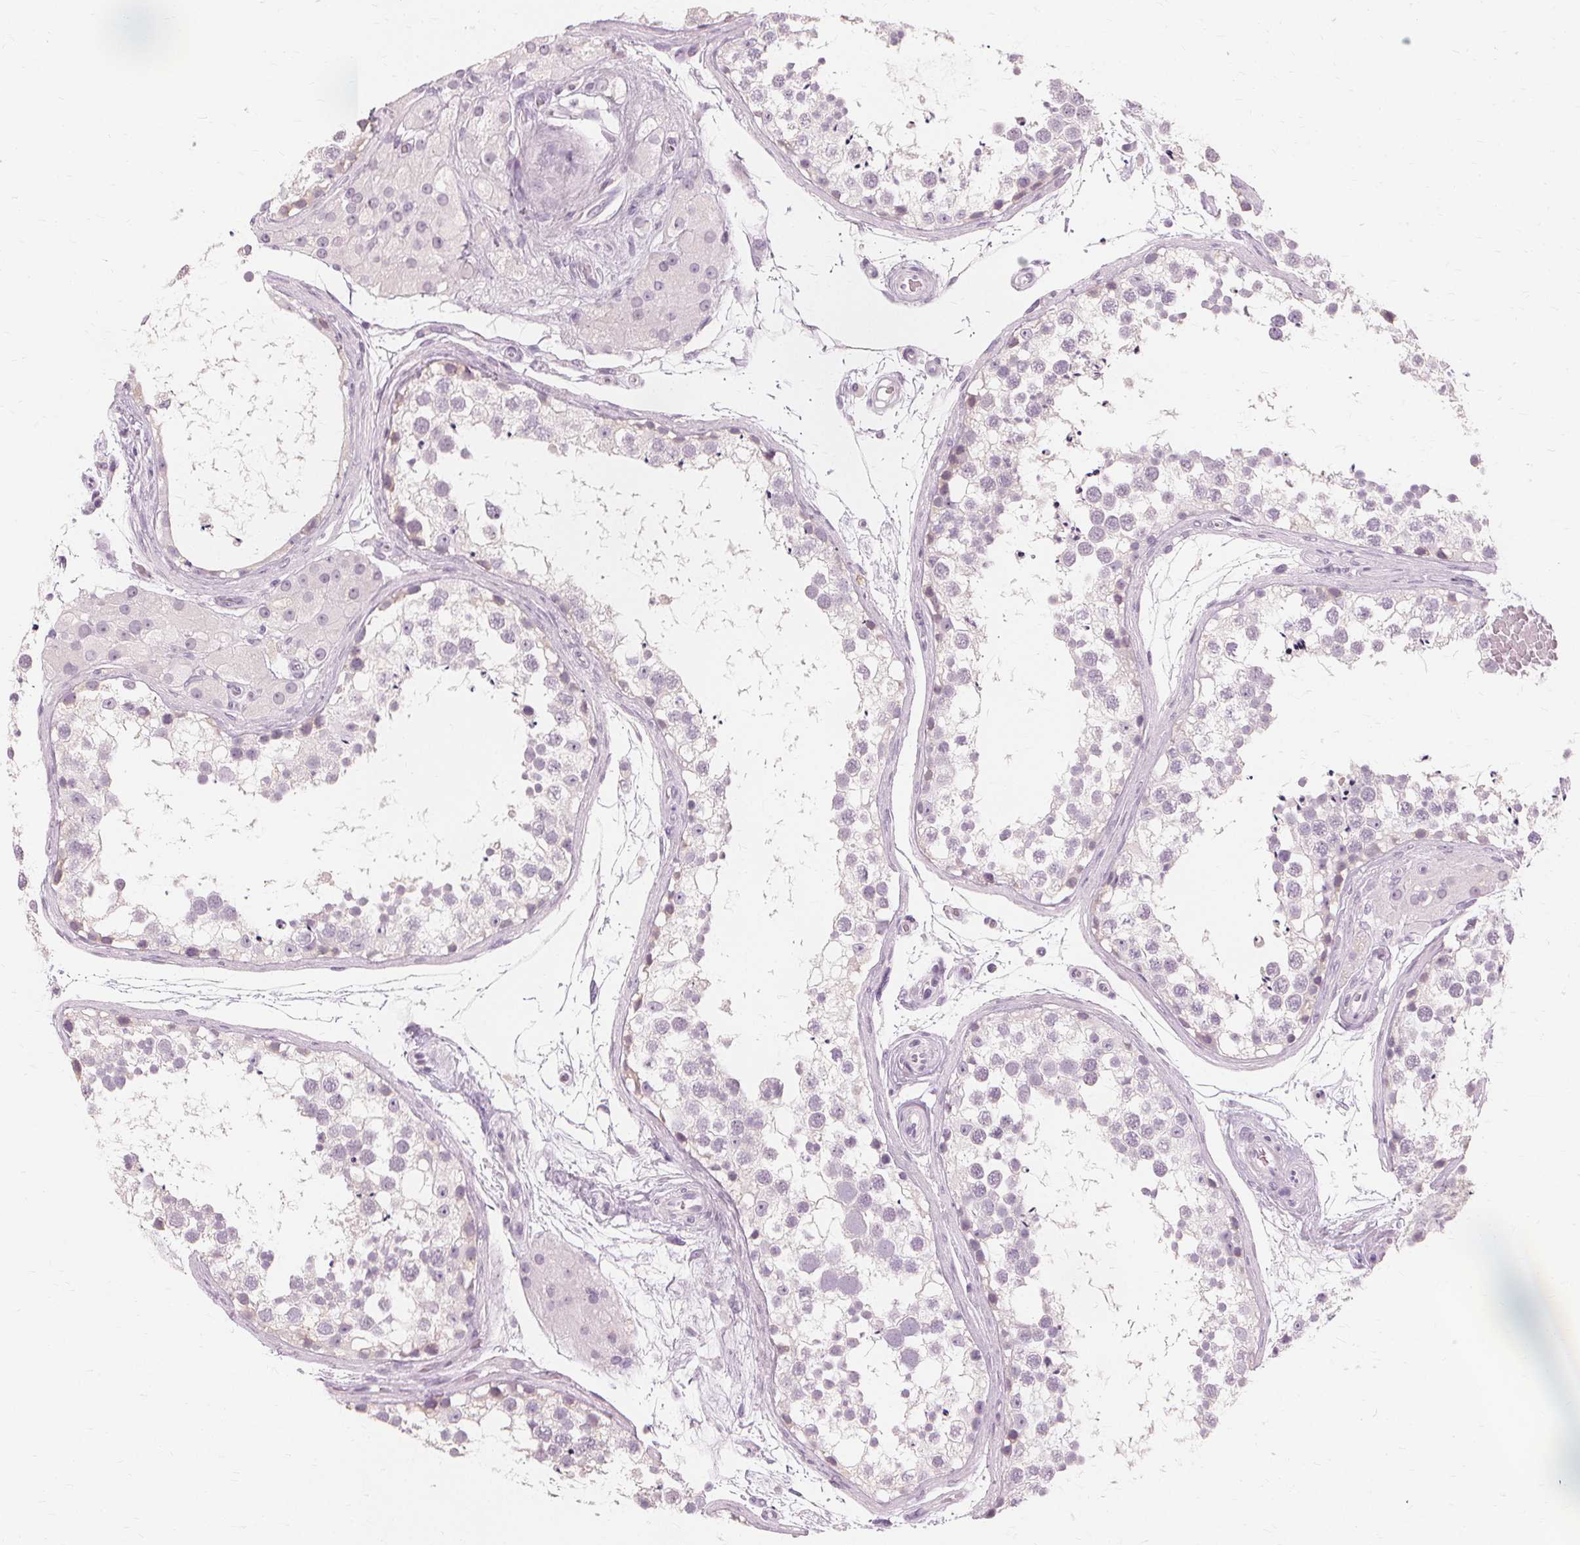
{"staining": {"intensity": "negative", "quantity": "none", "location": "none"}, "tissue": "testis", "cell_type": "Cells in seminiferous ducts", "image_type": "normal", "snomed": [{"axis": "morphology", "description": "Normal tissue, NOS"}, {"axis": "morphology", "description": "Seminoma, NOS"}, {"axis": "topography", "description": "Testis"}], "caption": "Testis stained for a protein using IHC displays no expression cells in seminiferous ducts.", "gene": "MUC12", "patient": {"sex": "male", "age": 65}}